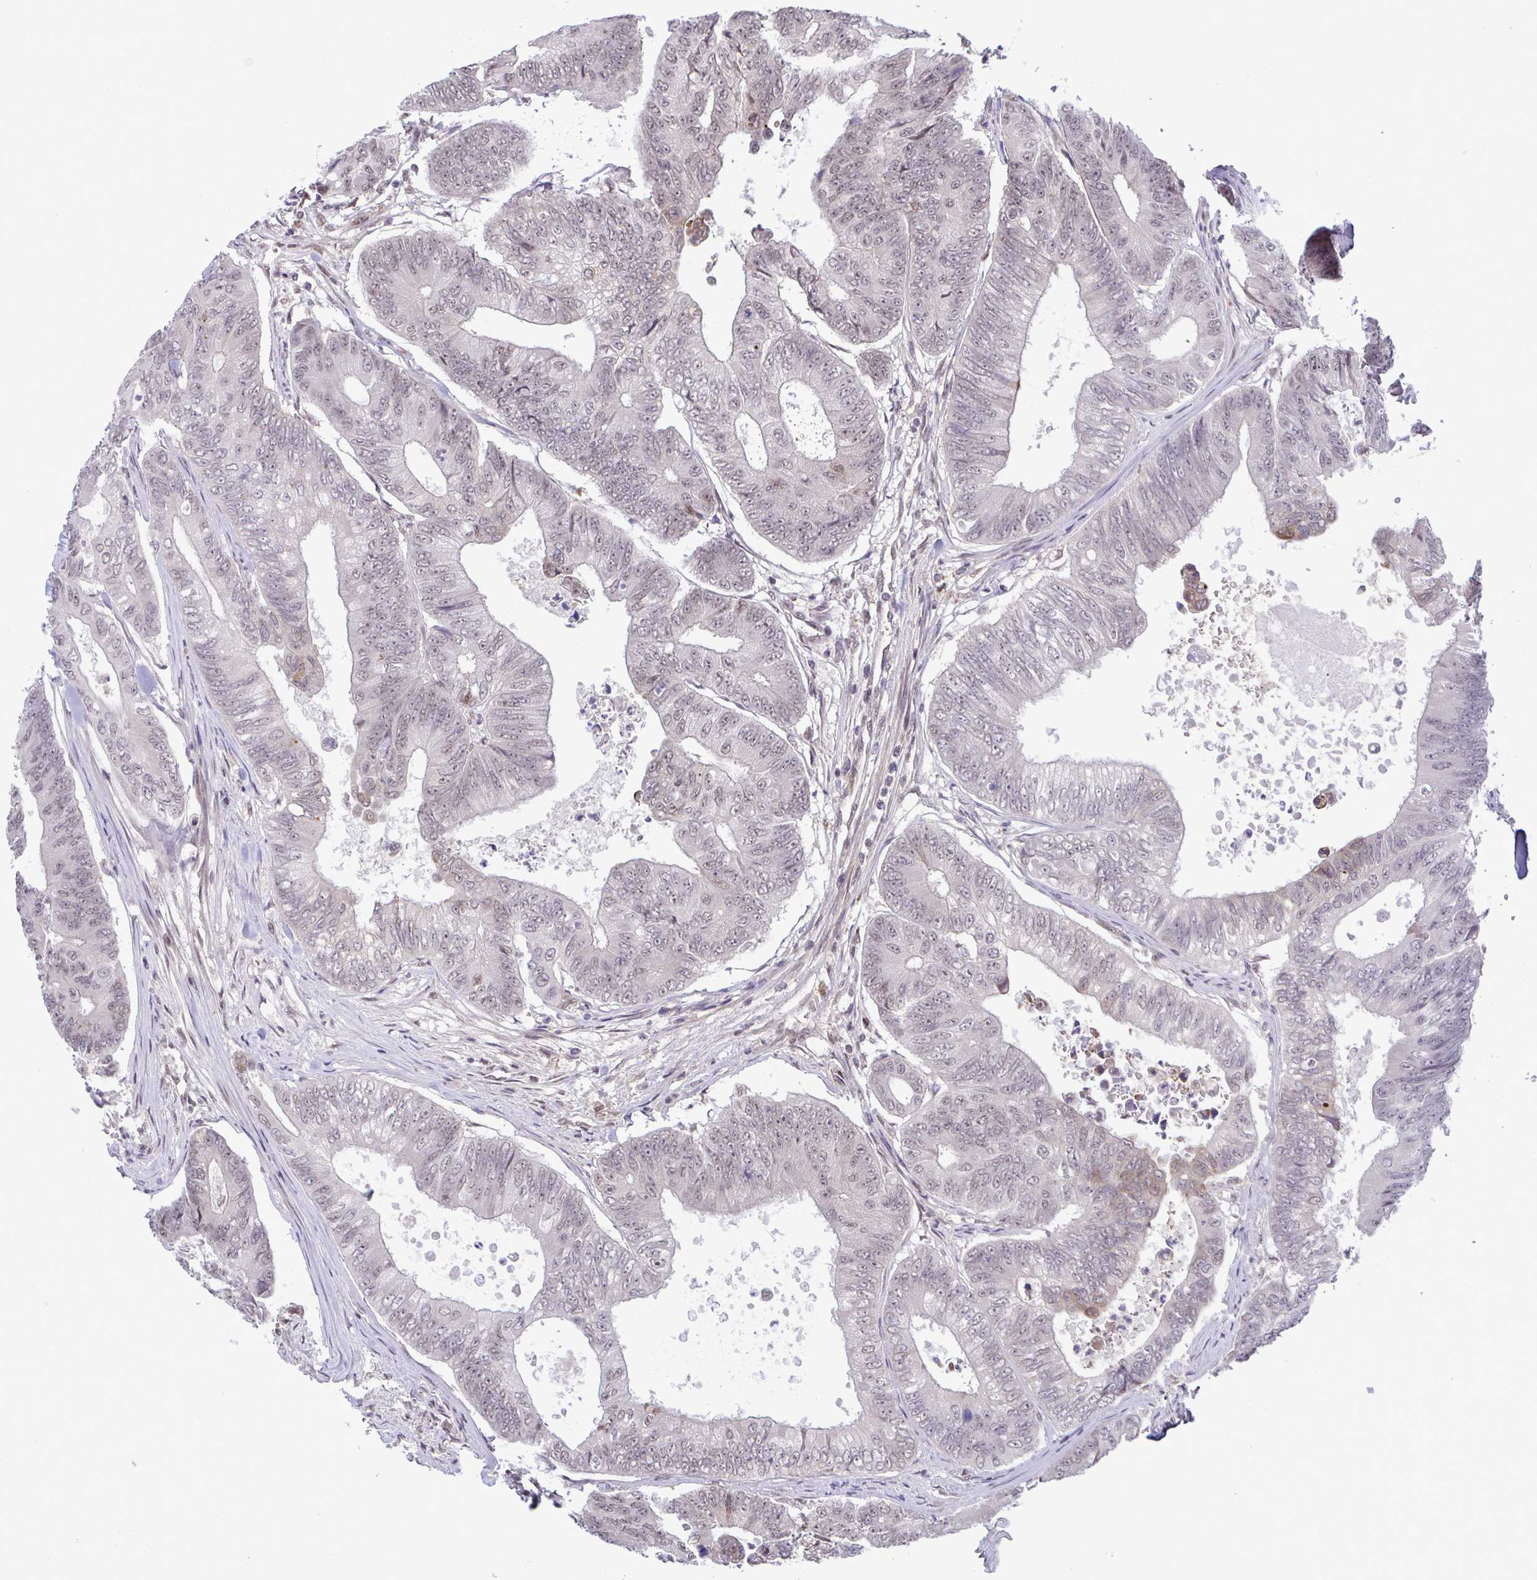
{"staining": {"intensity": "weak", "quantity": "25%-75%", "location": "nuclear"}, "tissue": "colorectal cancer", "cell_type": "Tumor cells", "image_type": "cancer", "snomed": [{"axis": "morphology", "description": "Adenocarcinoma, NOS"}, {"axis": "topography", "description": "Colon"}], "caption": "Approximately 25%-75% of tumor cells in colorectal adenocarcinoma show weak nuclear protein staining as visualized by brown immunohistochemical staining.", "gene": "C9orf64", "patient": {"sex": "female", "age": 48}}